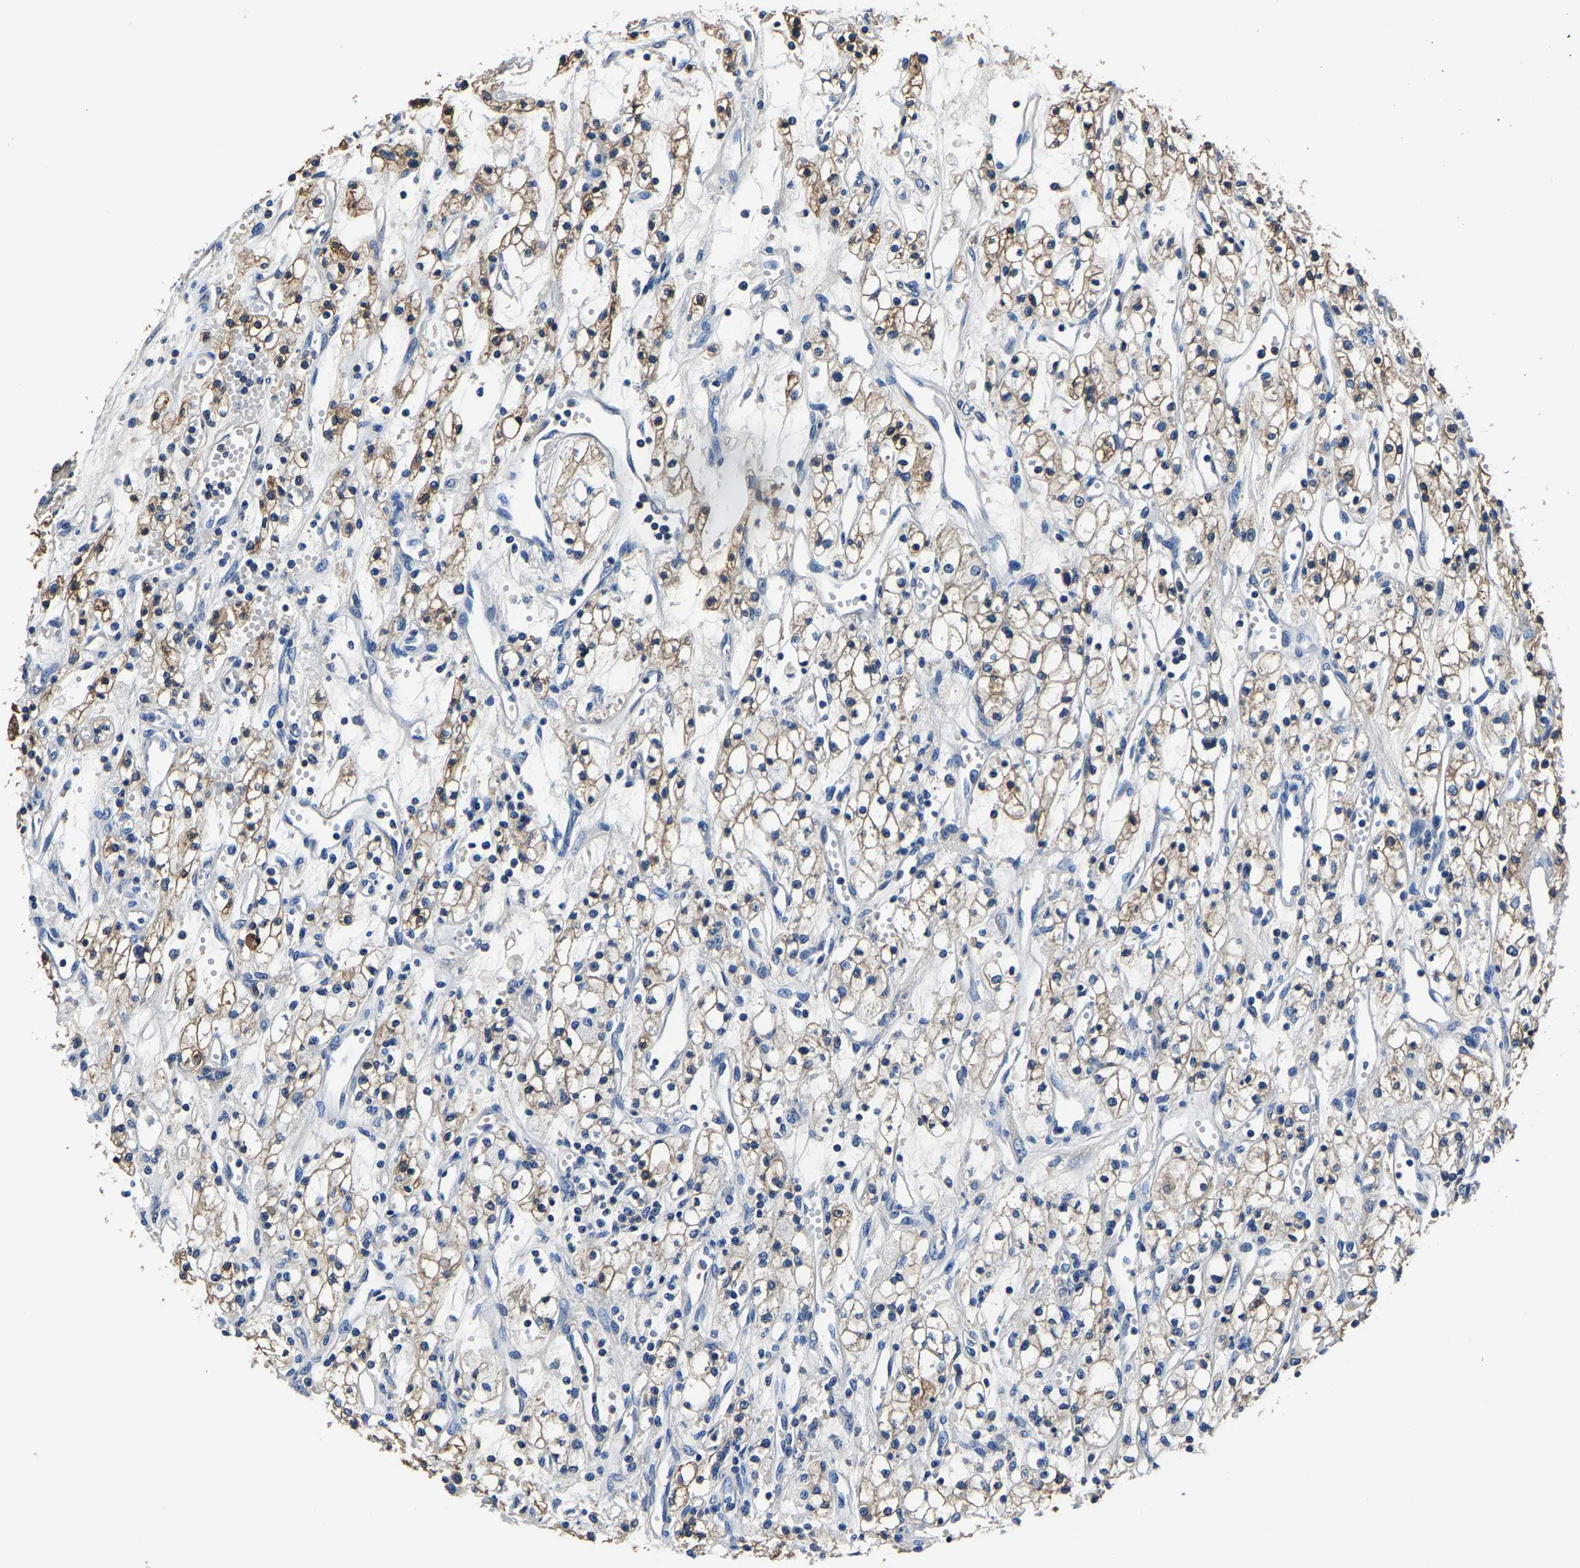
{"staining": {"intensity": "moderate", "quantity": ">75%", "location": "cytoplasmic/membranous"}, "tissue": "renal cancer", "cell_type": "Tumor cells", "image_type": "cancer", "snomed": [{"axis": "morphology", "description": "Adenocarcinoma, NOS"}, {"axis": "topography", "description": "Kidney"}], "caption": "About >75% of tumor cells in human adenocarcinoma (renal) reveal moderate cytoplasmic/membranous protein staining as visualized by brown immunohistochemical staining.", "gene": "ALDOB", "patient": {"sex": "male", "age": 59}}